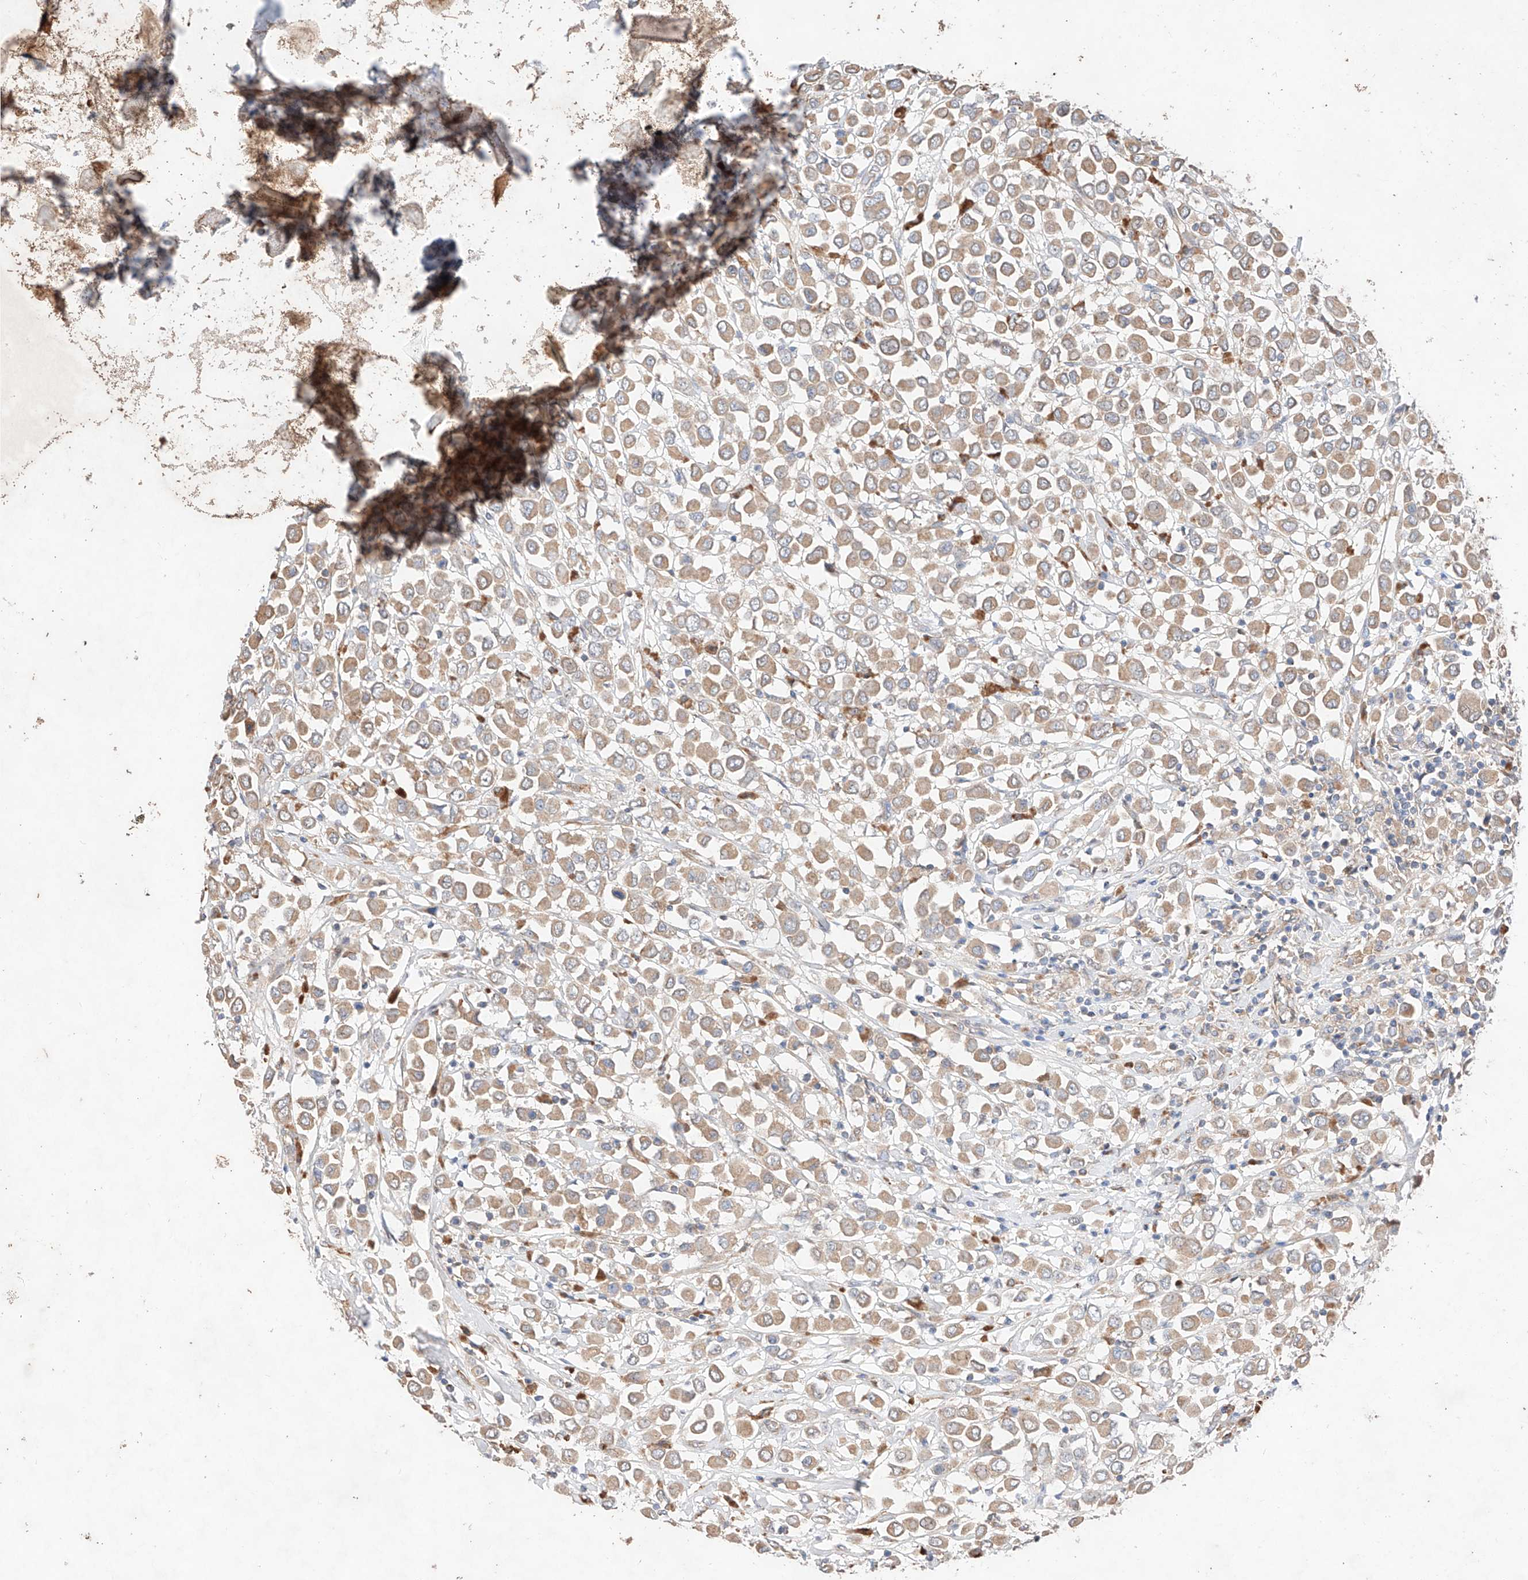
{"staining": {"intensity": "weak", "quantity": ">75%", "location": "cytoplasmic/membranous"}, "tissue": "breast cancer", "cell_type": "Tumor cells", "image_type": "cancer", "snomed": [{"axis": "morphology", "description": "Duct carcinoma"}, {"axis": "topography", "description": "Breast"}], "caption": "Human breast intraductal carcinoma stained with a brown dye displays weak cytoplasmic/membranous positive staining in approximately >75% of tumor cells.", "gene": "C6orf62", "patient": {"sex": "female", "age": 61}}